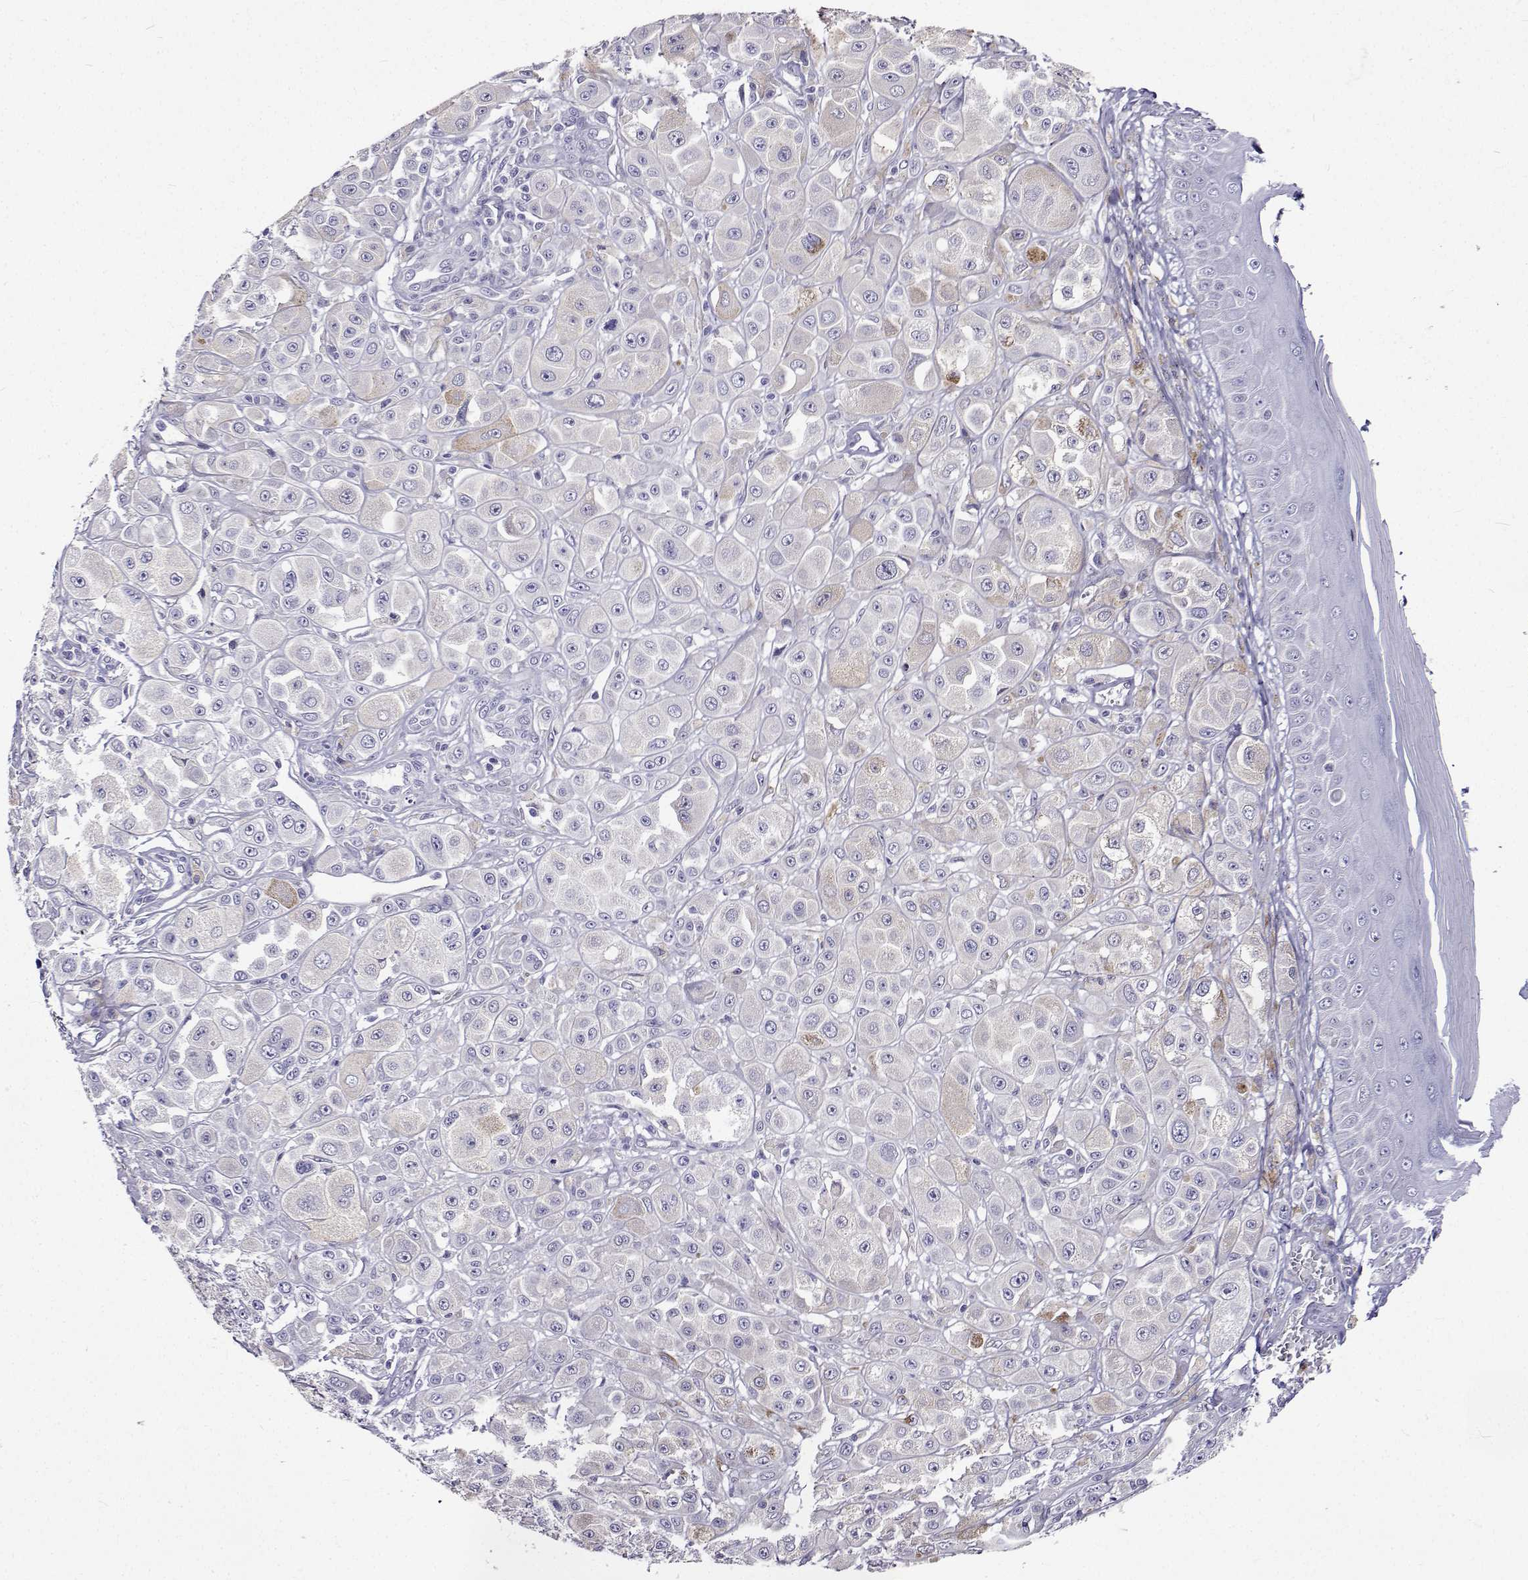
{"staining": {"intensity": "negative", "quantity": "none", "location": "none"}, "tissue": "melanoma", "cell_type": "Tumor cells", "image_type": "cancer", "snomed": [{"axis": "morphology", "description": "Malignant melanoma, NOS"}, {"axis": "topography", "description": "Skin"}], "caption": "IHC of human malignant melanoma displays no staining in tumor cells.", "gene": "LHFPL7", "patient": {"sex": "male", "age": 67}}